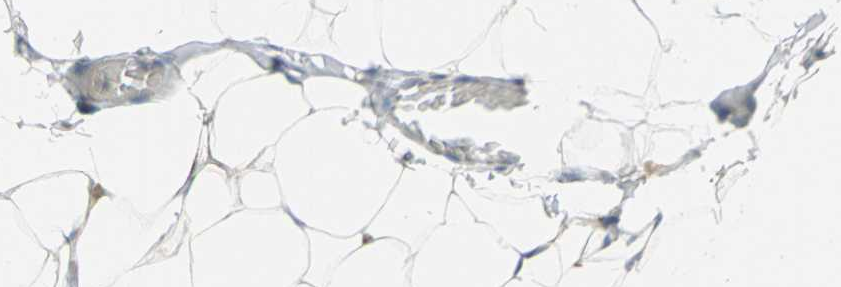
{"staining": {"intensity": "negative", "quantity": "none", "location": "none"}, "tissue": "adipose tissue", "cell_type": "Adipocytes", "image_type": "normal", "snomed": [{"axis": "morphology", "description": "Normal tissue, NOS"}, {"axis": "topography", "description": "Soft tissue"}], "caption": "This is a photomicrograph of IHC staining of unremarkable adipose tissue, which shows no positivity in adipocytes. The staining was performed using DAB to visualize the protein expression in brown, while the nuclei were stained in blue with hematoxylin (Magnification: 20x).", "gene": "GPR3", "patient": {"sex": "male", "age": 26}}